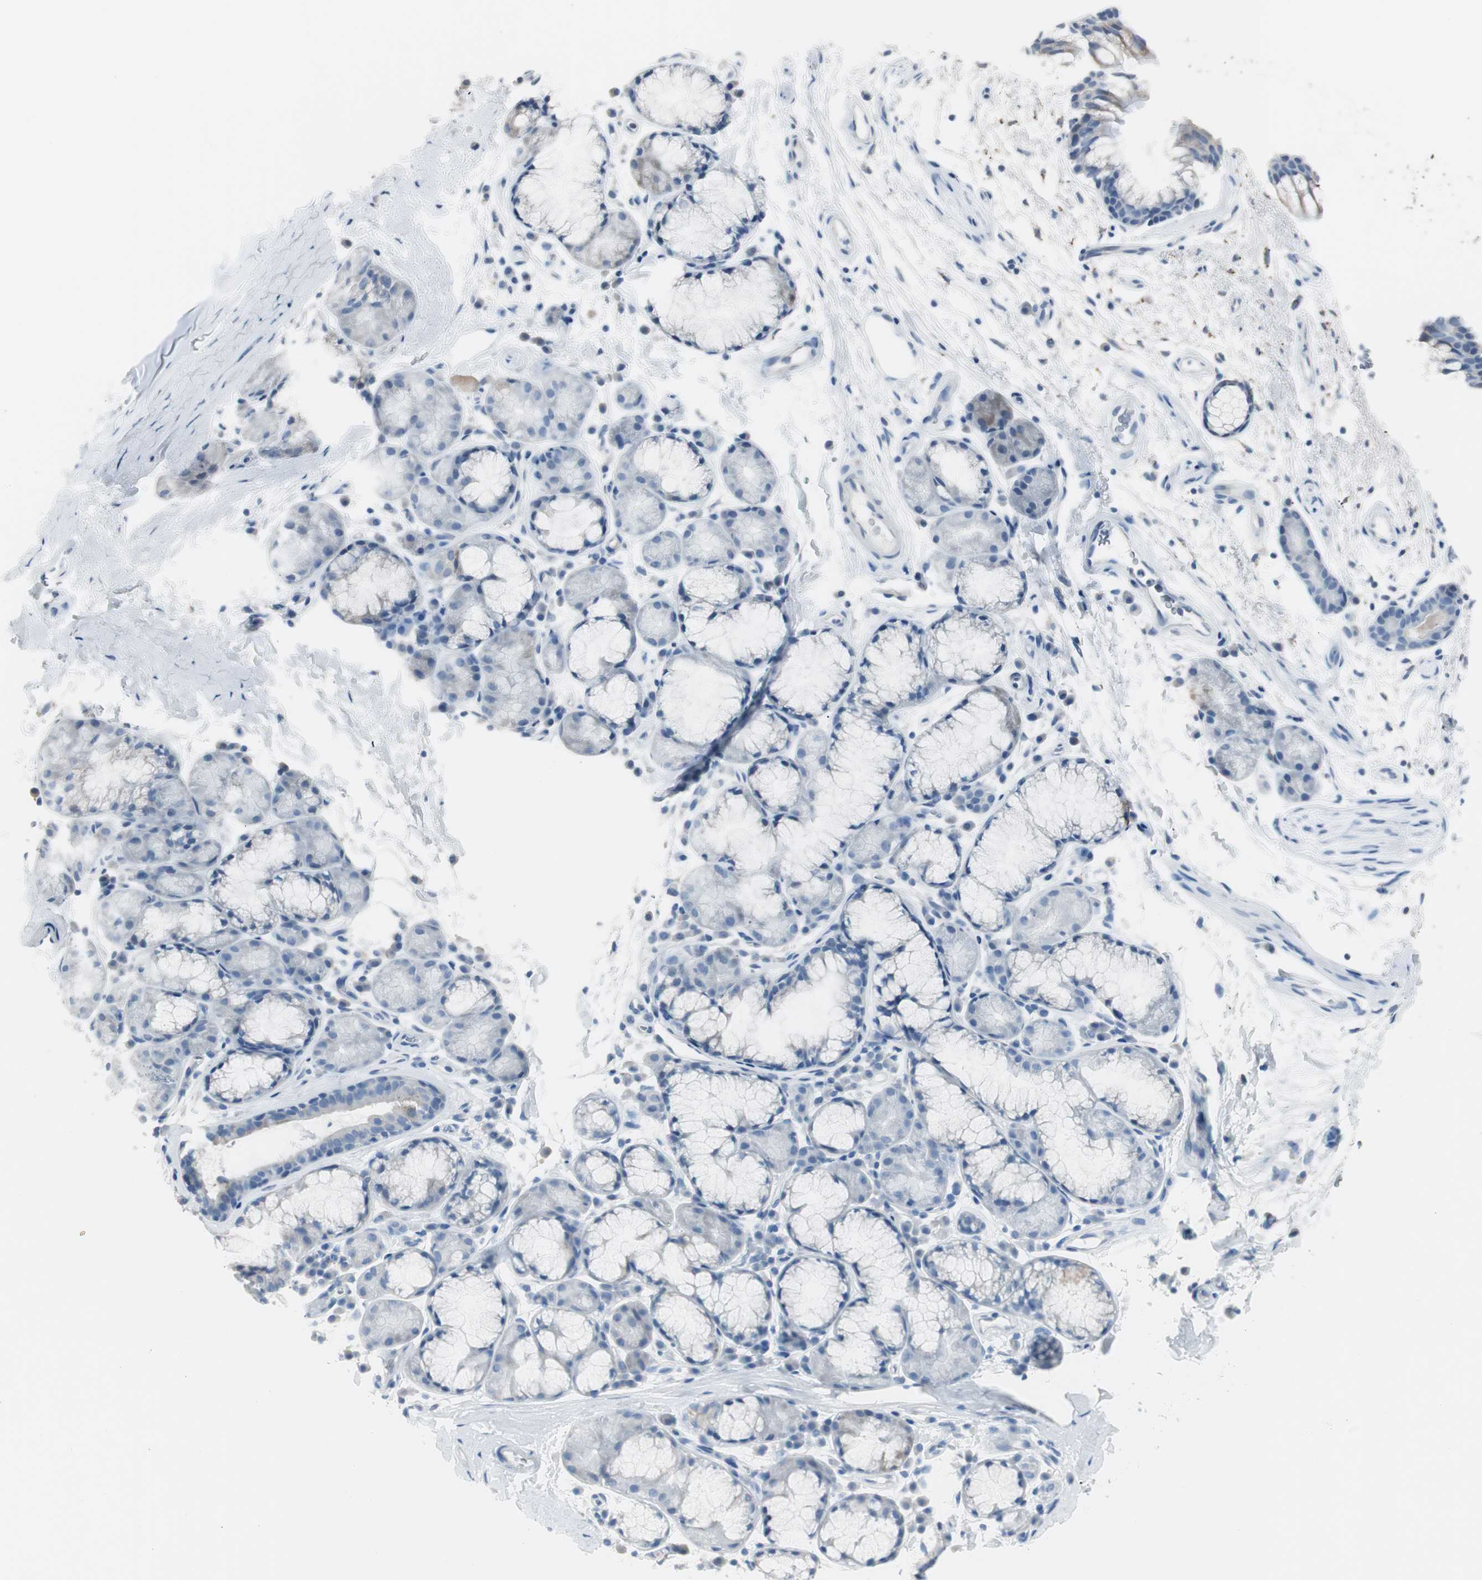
{"staining": {"intensity": "weak", "quantity": "25%-75%", "location": "cytoplasmic/membranous"}, "tissue": "bronchus", "cell_type": "Respiratory epithelial cells", "image_type": "normal", "snomed": [{"axis": "morphology", "description": "Normal tissue, NOS"}, {"axis": "topography", "description": "Bronchus"}], "caption": "Bronchus stained for a protein demonstrates weak cytoplasmic/membranous positivity in respiratory epithelial cells. Immunohistochemistry stains the protein of interest in brown and the nuclei are stained blue.", "gene": "S100A7A", "patient": {"sex": "female", "age": 54}}